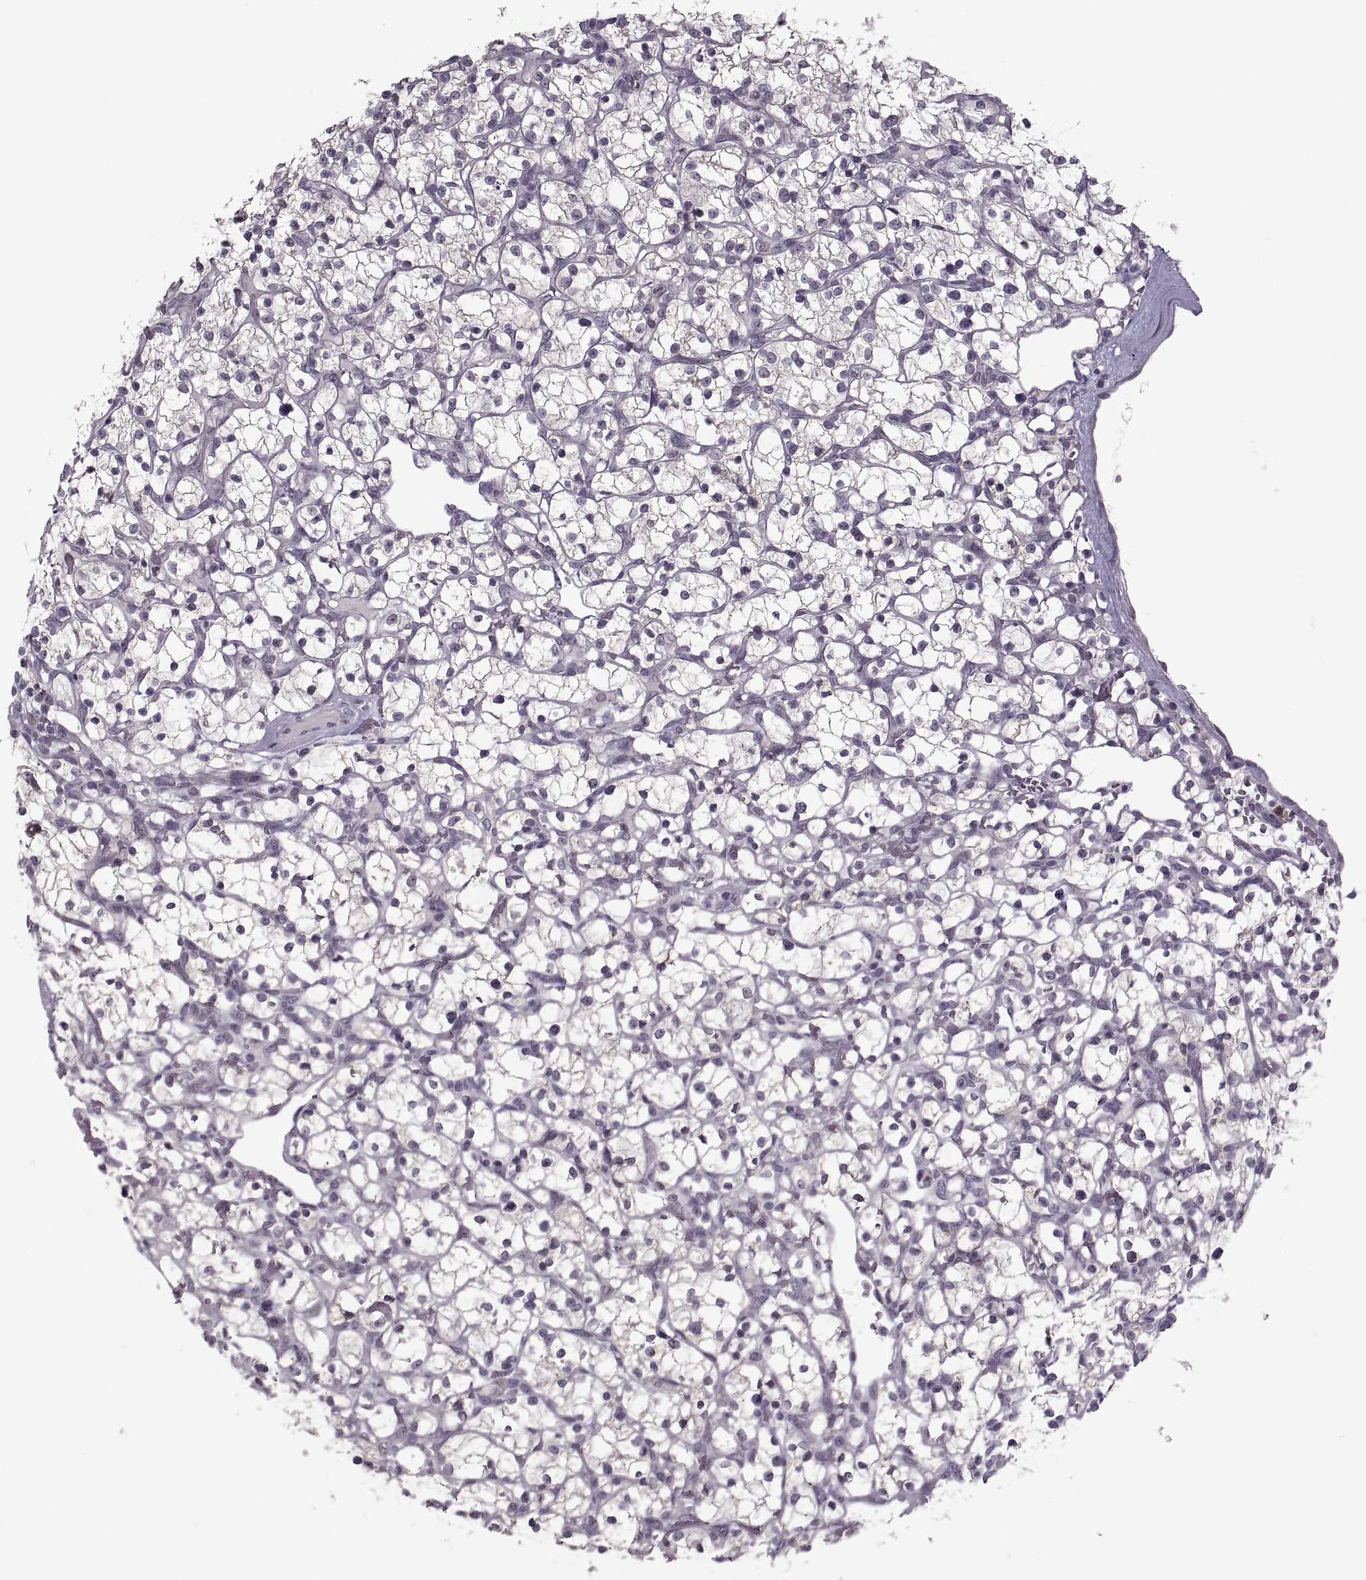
{"staining": {"intensity": "negative", "quantity": "none", "location": "none"}, "tissue": "renal cancer", "cell_type": "Tumor cells", "image_type": "cancer", "snomed": [{"axis": "morphology", "description": "Adenocarcinoma, NOS"}, {"axis": "topography", "description": "Kidney"}], "caption": "Immunohistochemical staining of human renal cancer displays no significant expression in tumor cells.", "gene": "MGAT4D", "patient": {"sex": "female", "age": 64}}